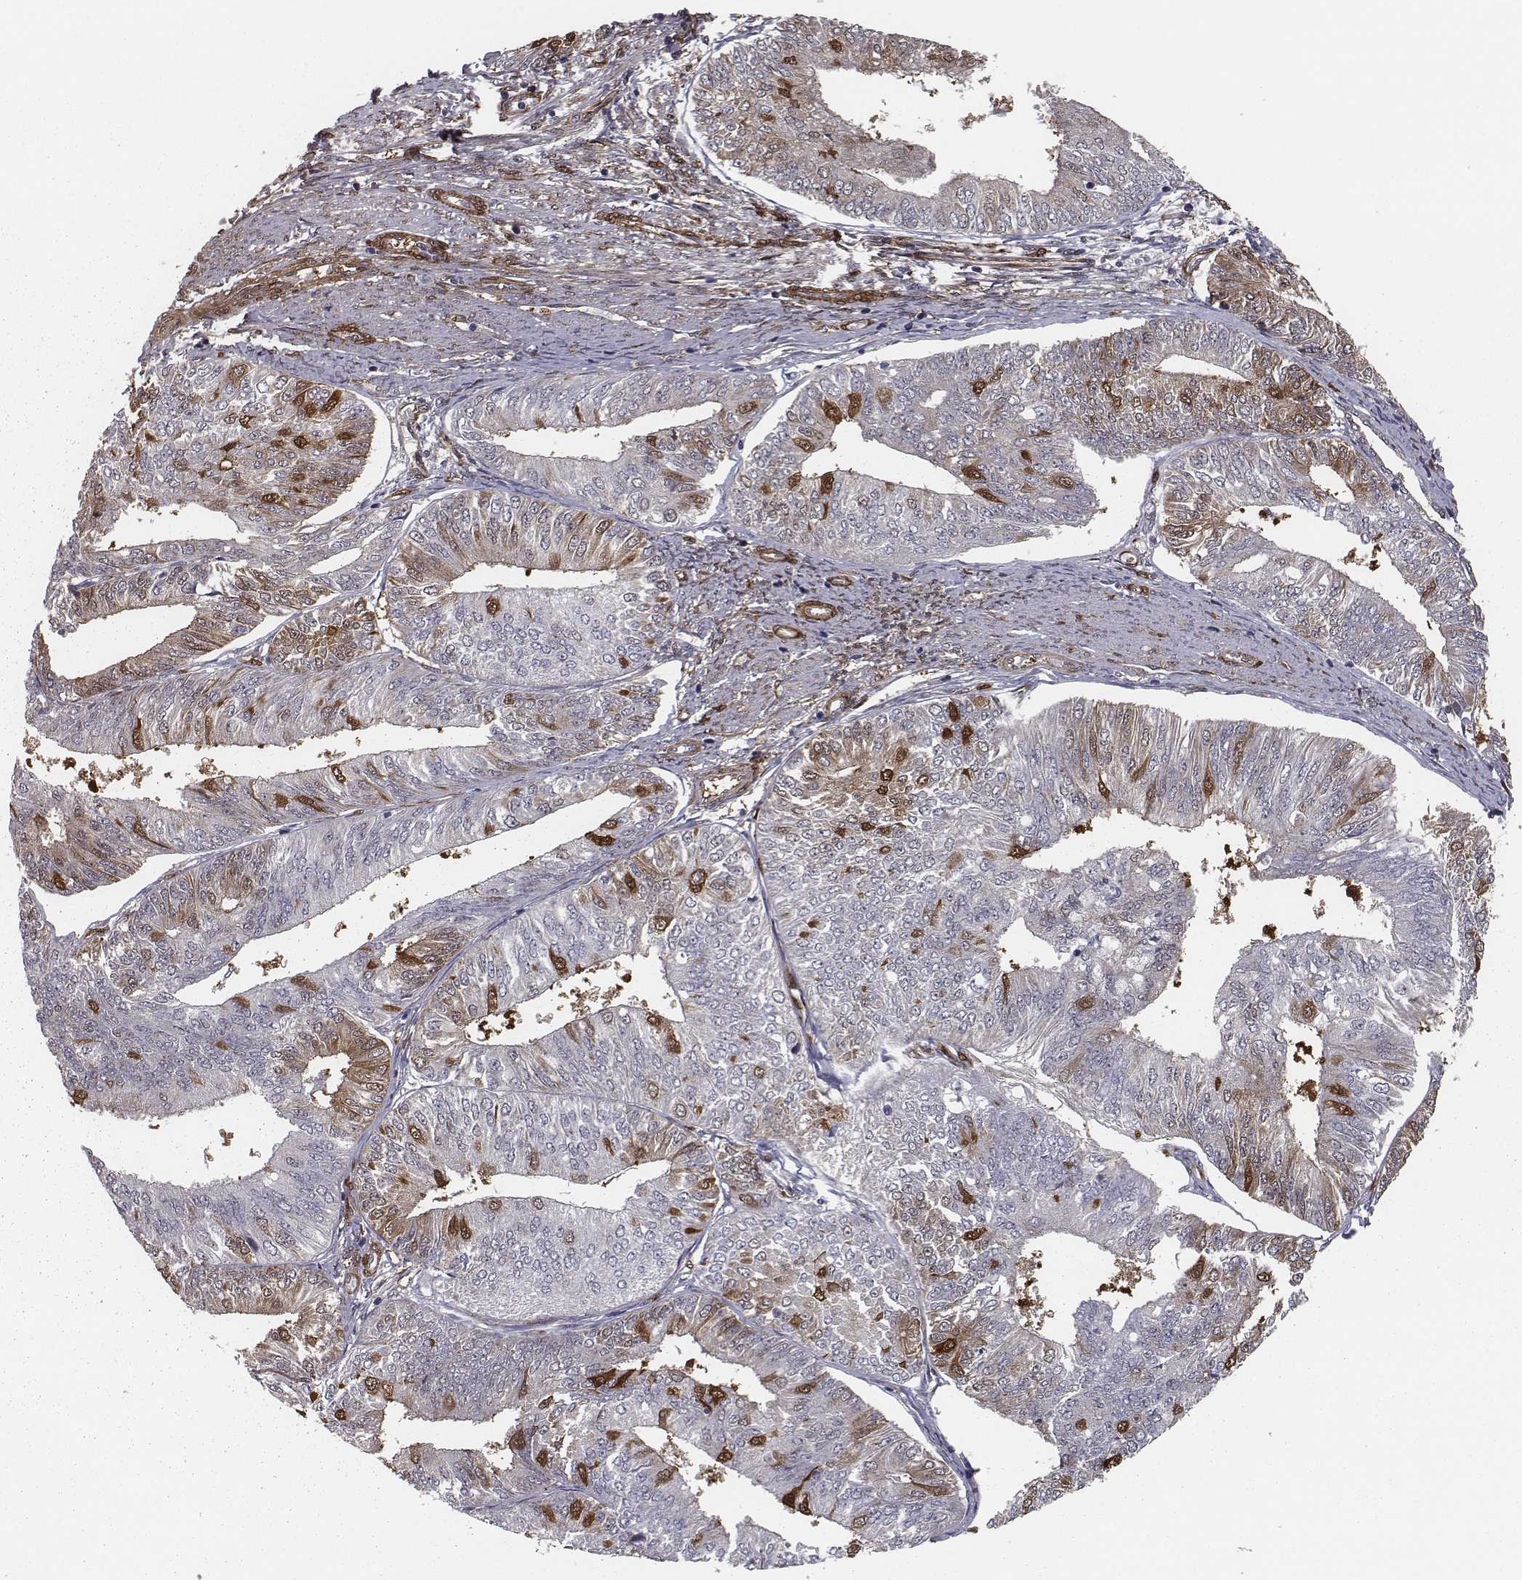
{"staining": {"intensity": "strong", "quantity": "<25%", "location": "cytoplasmic/membranous"}, "tissue": "endometrial cancer", "cell_type": "Tumor cells", "image_type": "cancer", "snomed": [{"axis": "morphology", "description": "Adenocarcinoma, NOS"}, {"axis": "topography", "description": "Endometrium"}], "caption": "The photomicrograph shows a brown stain indicating the presence of a protein in the cytoplasmic/membranous of tumor cells in adenocarcinoma (endometrial).", "gene": "ISYNA1", "patient": {"sex": "female", "age": 58}}